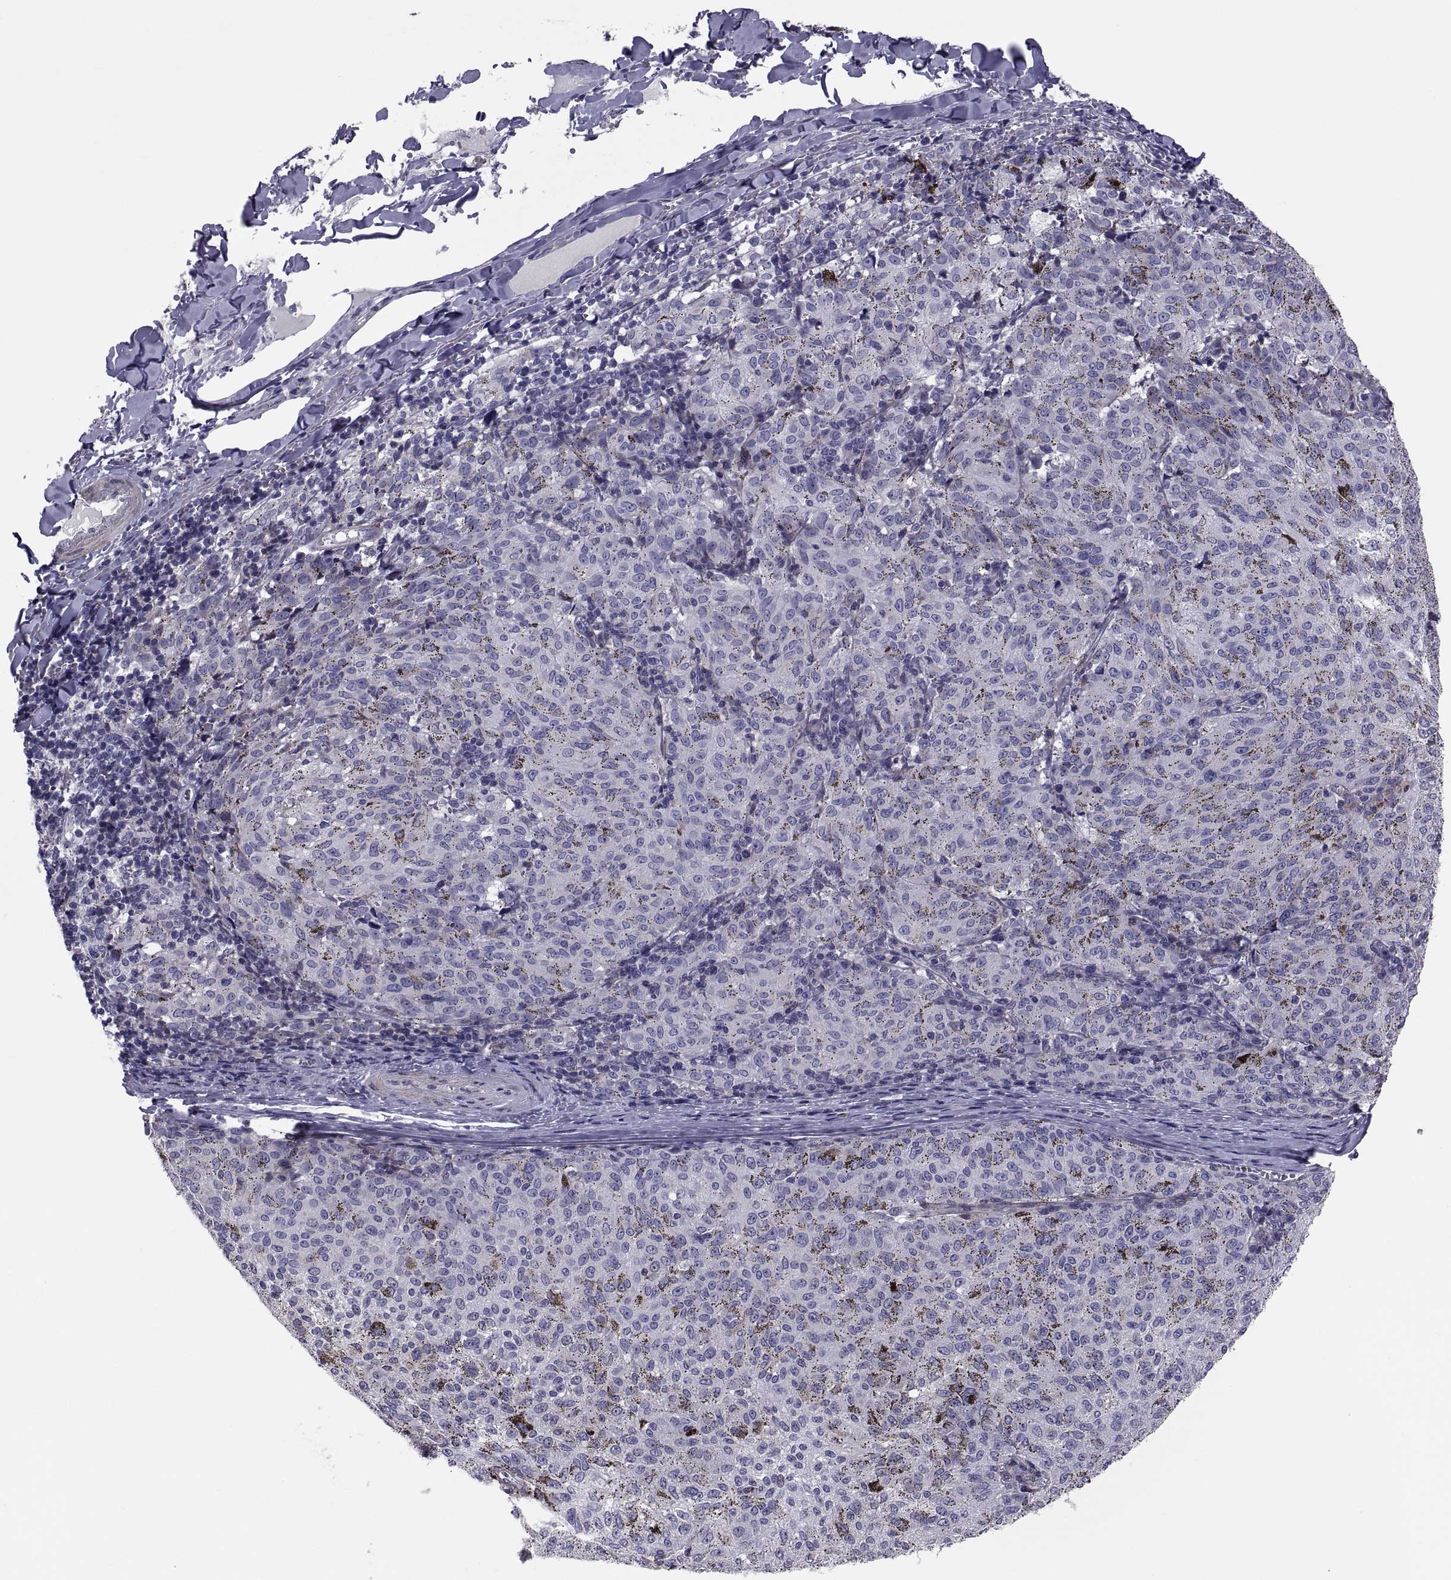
{"staining": {"intensity": "negative", "quantity": "none", "location": "none"}, "tissue": "melanoma", "cell_type": "Tumor cells", "image_type": "cancer", "snomed": [{"axis": "morphology", "description": "Malignant melanoma, NOS"}, {"axis": "topography", "description": "Skin"}], "caption": "IHC of malignant melanoma displays no staining in tumor cells.", "gene": "ANO1", "patient": {"sex": "female", "age": 72}}